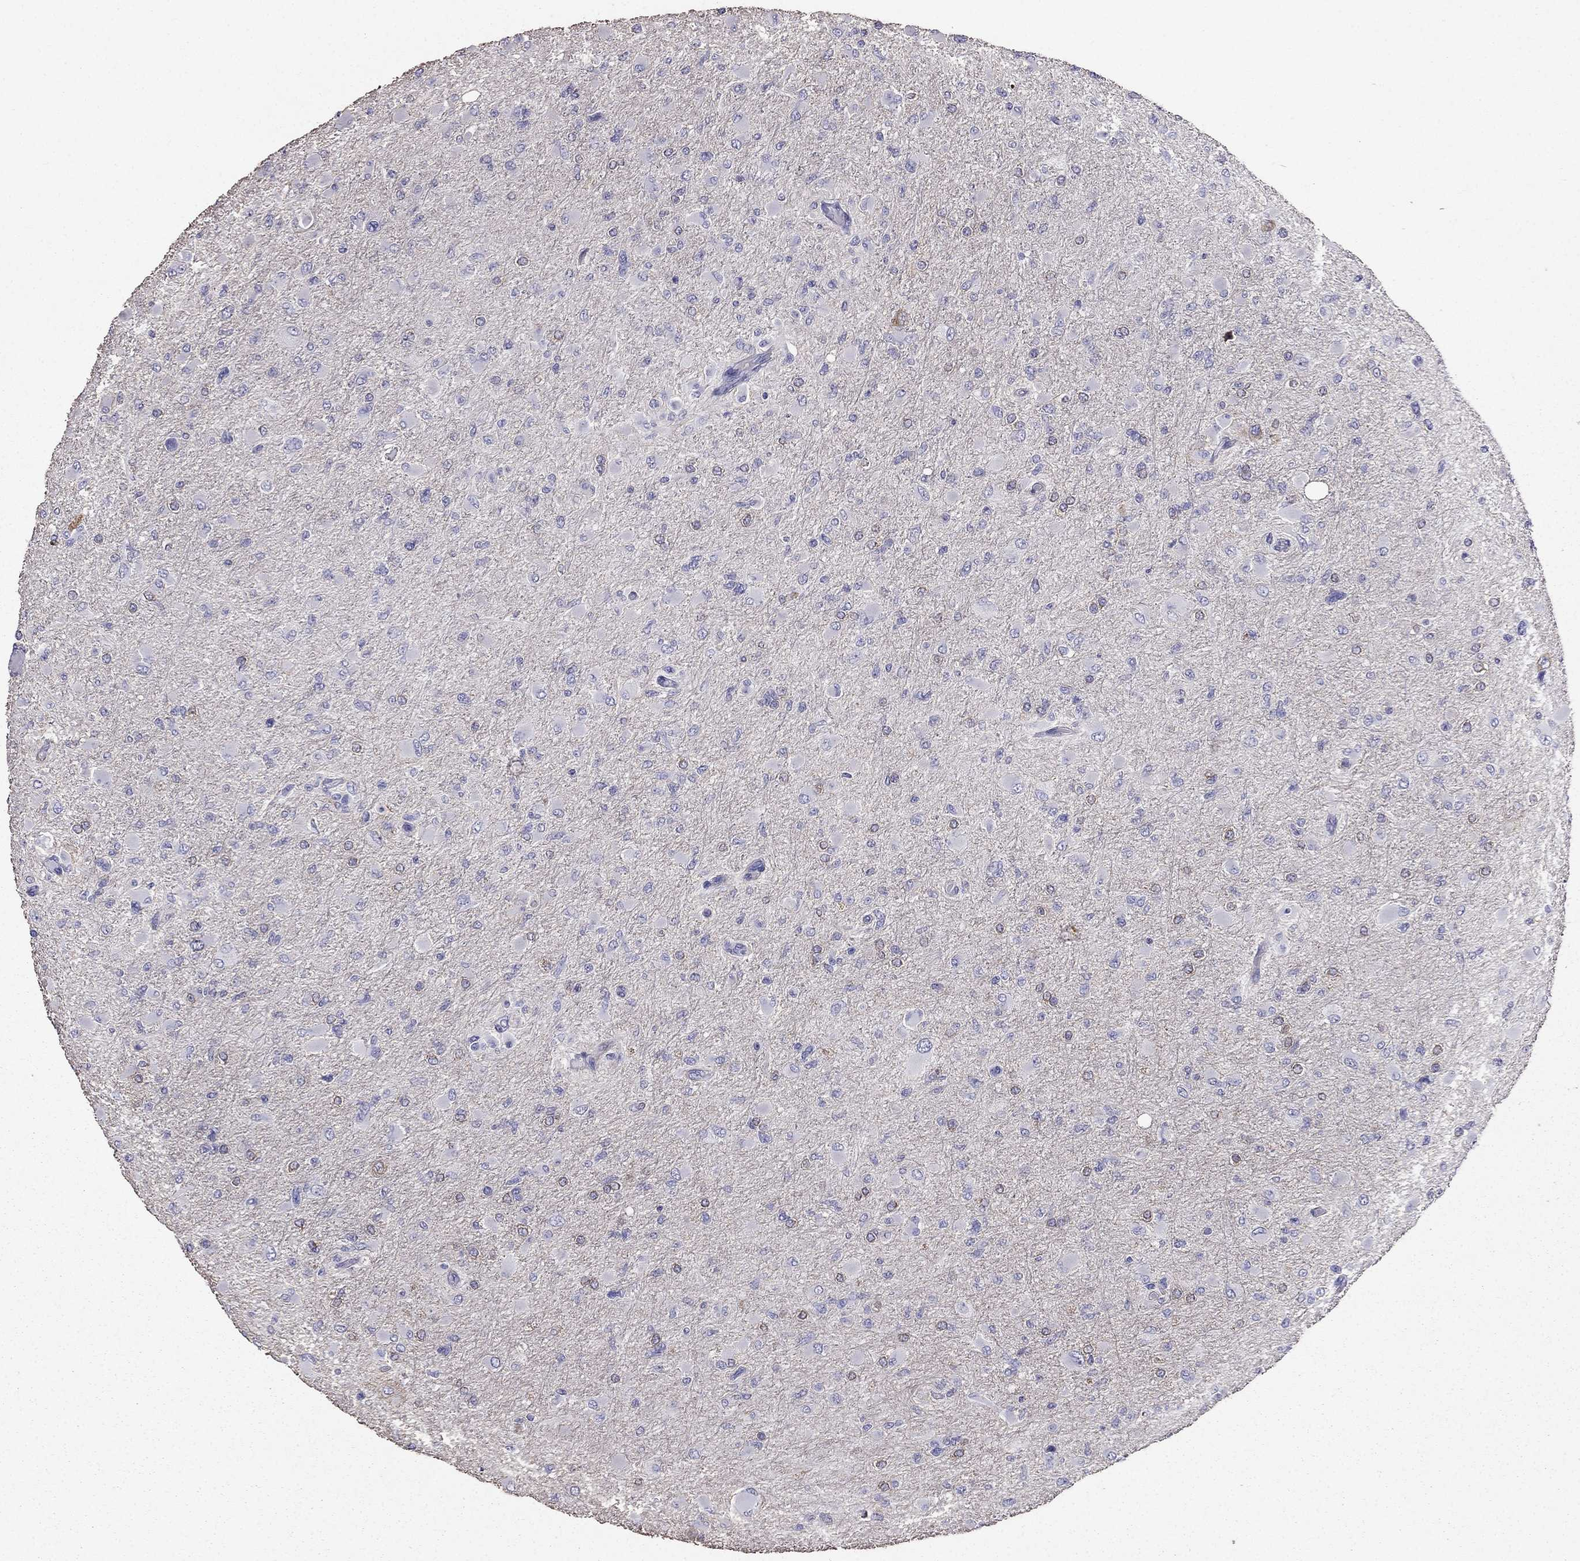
{"staining": {"intensity": "negative", "quantity": "none", "location": "none"}, "tissue": "glioma", "cell_type": "Tumor cells", "image_type": "cancer", "snomed": [{"axis": "morphology", "description": "Glioma, malignant, High grade"}, {"axis": "topography", "description": "Cerebral cortex"}], "caption": "This is a image of immunohistochemistry (IHC) staining of high-grade glioma (malignant), which shows no positivity in tumor cells. (Brightfield microscopy of DAB immunohistochemistry (IHC) at high magnification).", "gene": "AK5", "patient": {"sex": "female", "age": 36}}